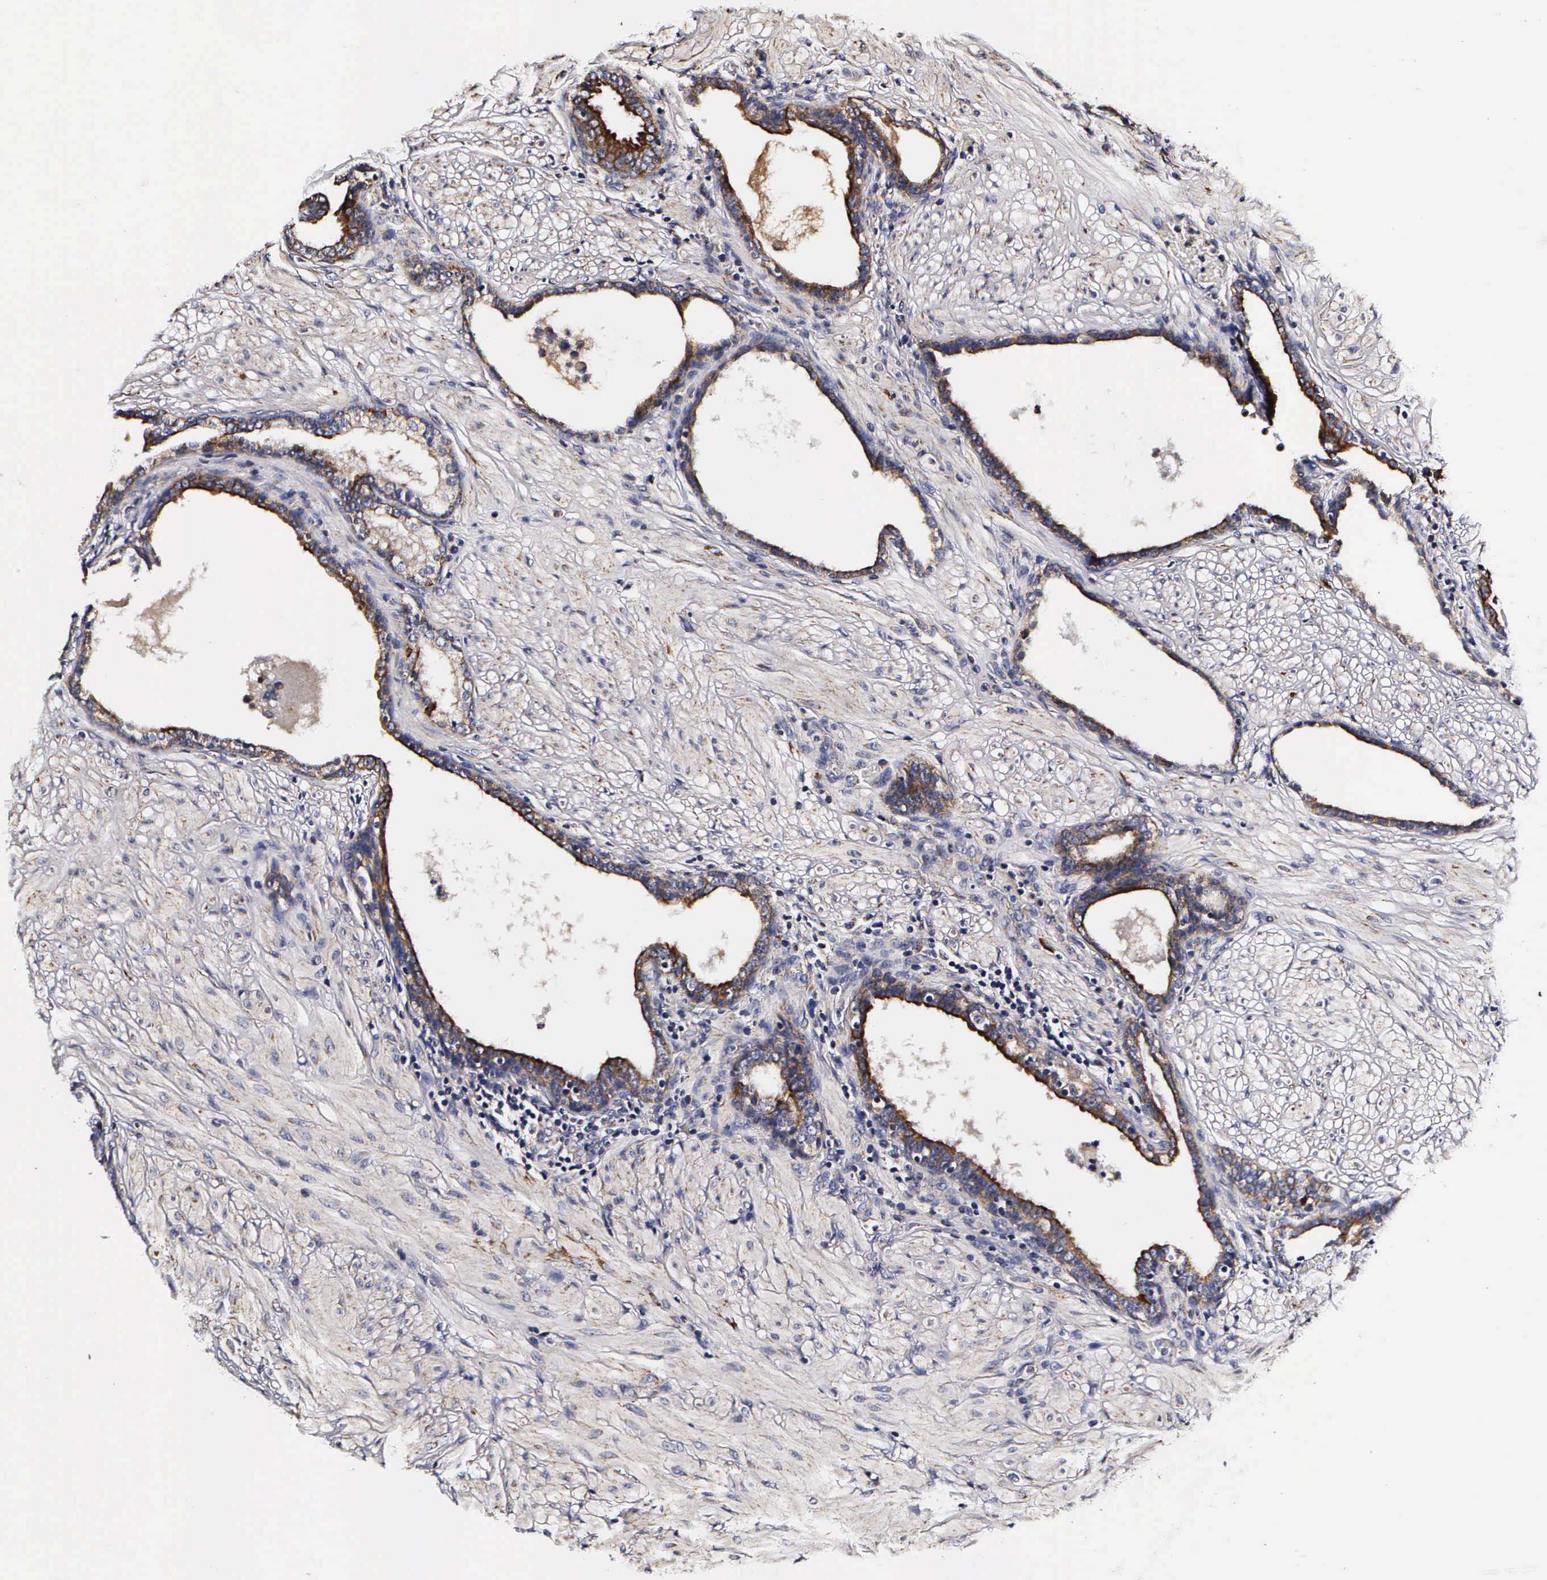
{"staining": {"intensity": "weak", "quantity": ">75%", "location": "cytoplasmic/membranous"}, "tissue": "prostate cancer", "cell_type": "Tumor cells", "image_type": "cancer", "snomed": [{"axis": "morphology", "description": "Adenocarcinoma, Medium grade"}, {"axis": "topography", "description": "Prostate"}], "caption": "IHC of human prostate adenocarcinoma (medium-grade) exhibits low levels of weak cytoplasmic/membranous expression in approximately >75% of tumor cells.", "gene": "PSMA3", "patient": {"sex": "male", "age": 60}}